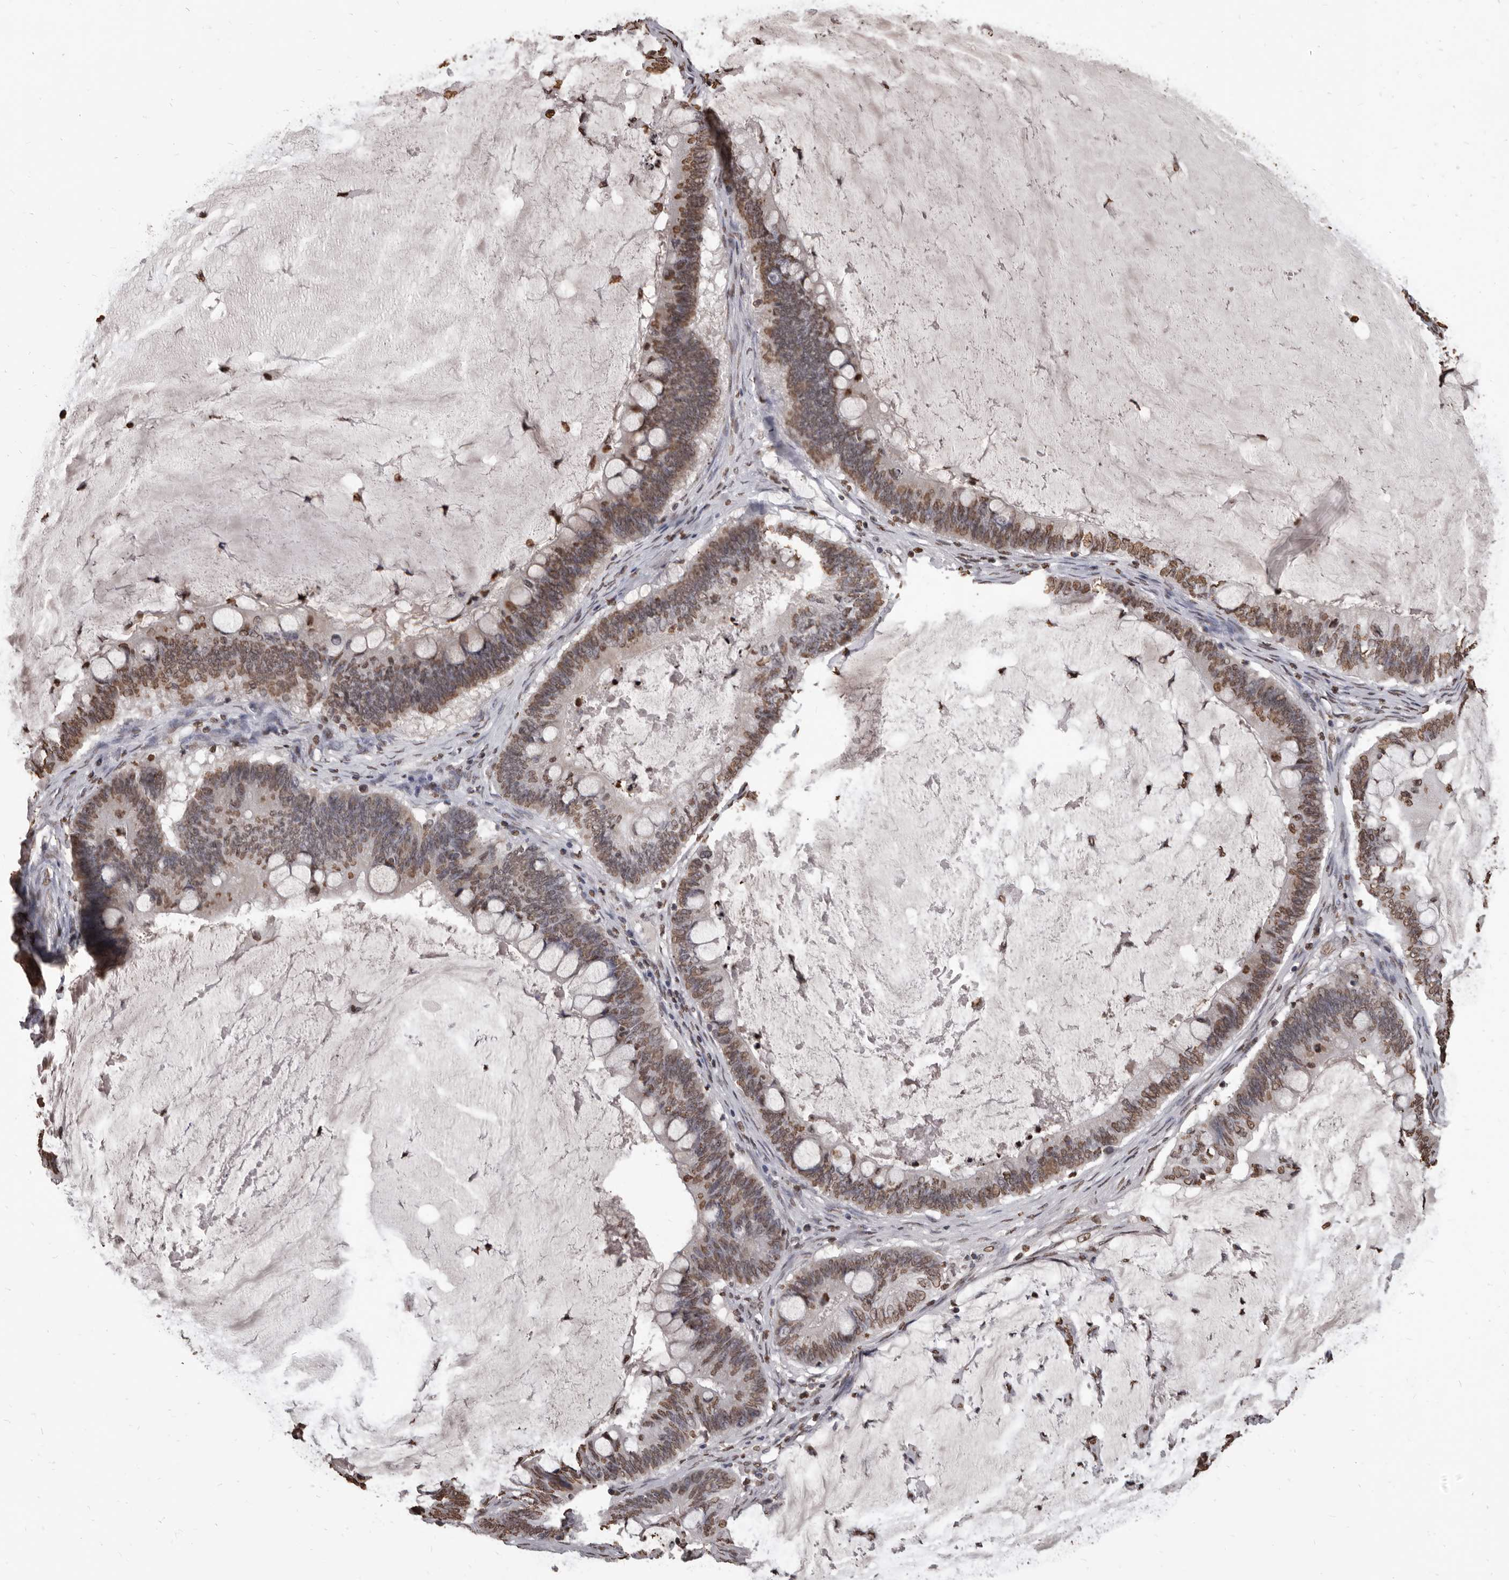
{"staining": {"intensity": "moderate", "quantity": ">75%", "location": "nuclear"}, "tissue": "ovarian cancer", "cell_type": "Tumor cells", "image_type": "cancer", "snomed": [{"axis": "morphology", "description": "Cystadenocarcinoma, mucinous, NOS"}, {"axis": "topography", "description": "Ovary"}], "caption": "Immunohistochemical staining of mucinous cystadenocarcinoma (ovarian) demonstrates medium levels of moderate nuclear protein expression in about >75% of tumor cells.", "gene": "AHR", "patient": {"sex": "female", "age": 61}}